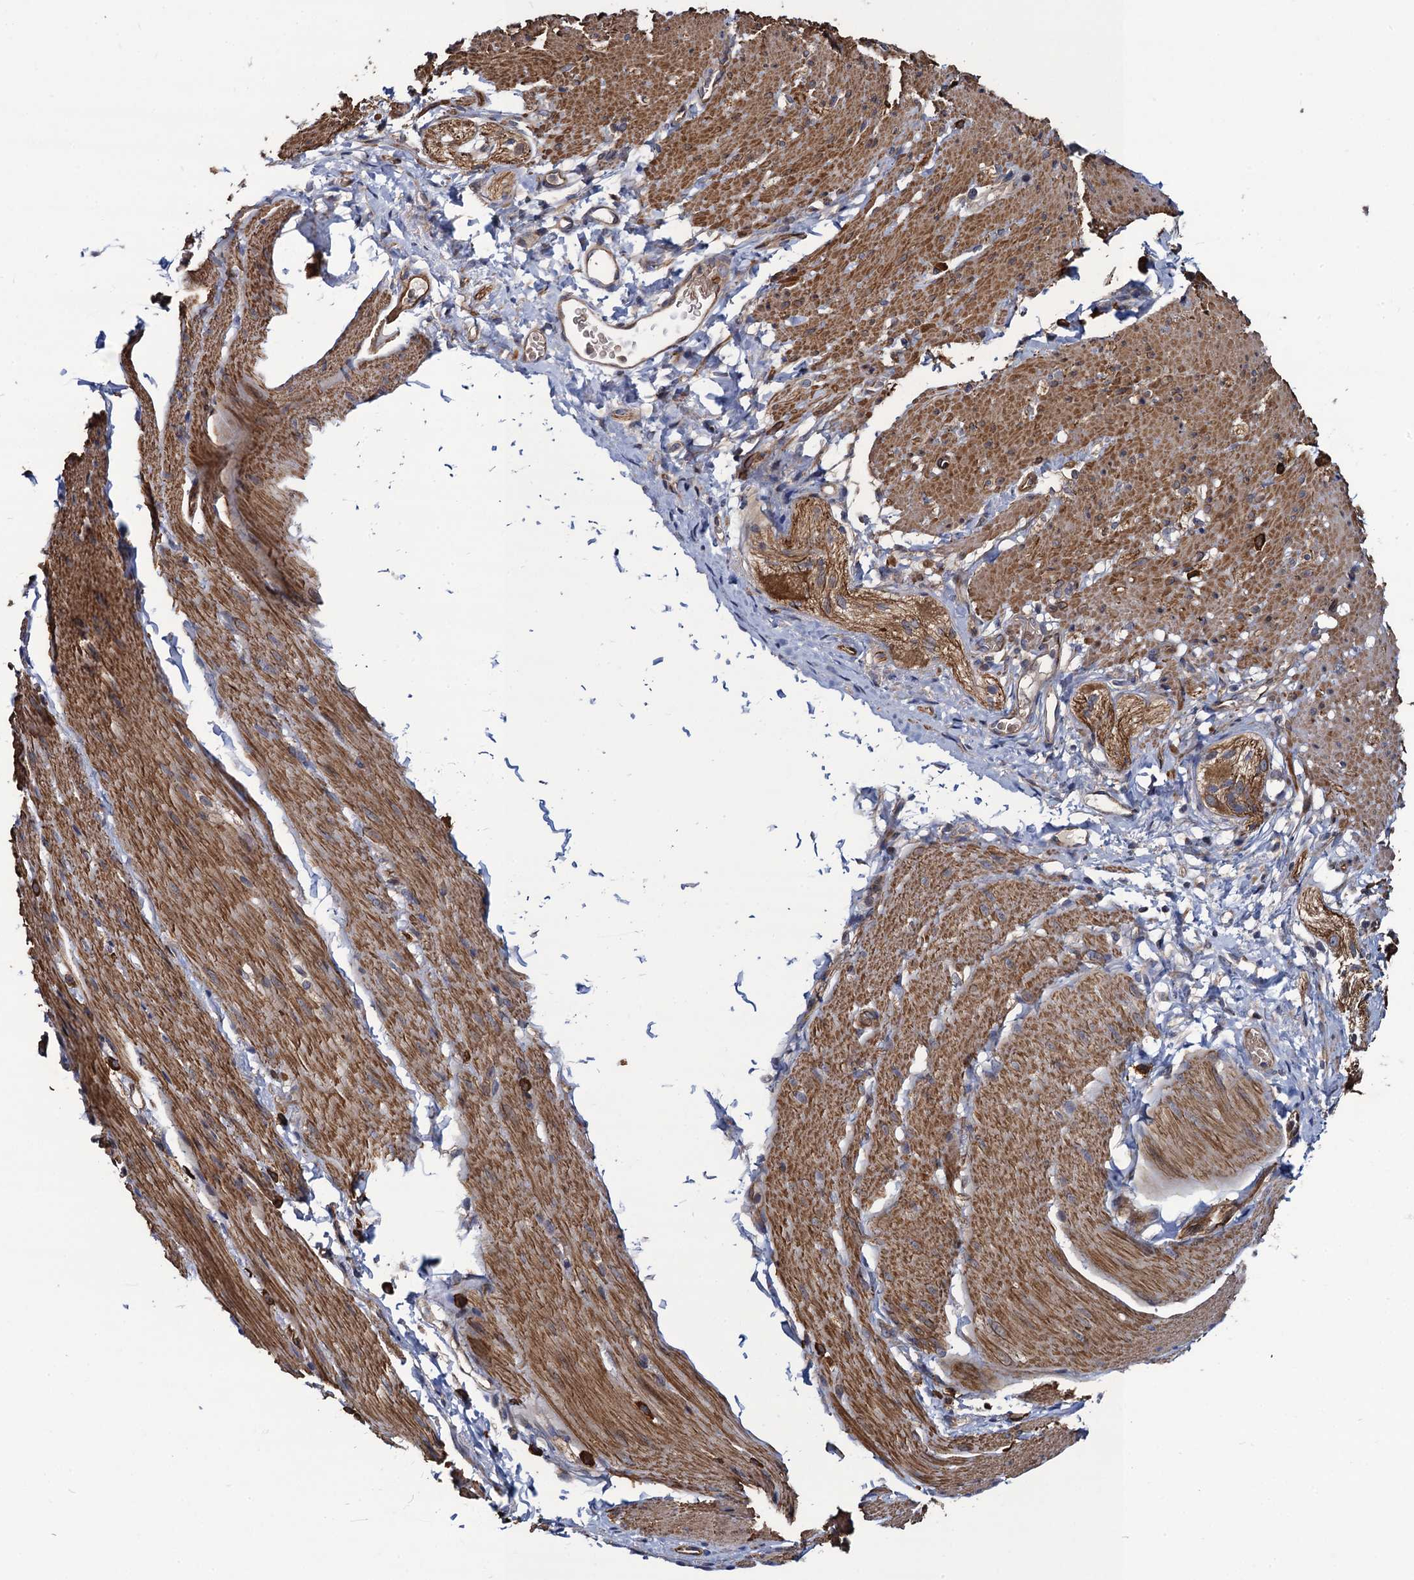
{"staining": {"intensity": "moderate", "quantity": "25%-75%", "location": "cytoplasmic/membranous"}, "tissue": "smooth muscle", "cell_type": "Smooth muscle cells", "image_type": "normal", "snomed": [{"axis": "morphology", "description": "Normal tissue, NOS"}, {"axis": "topography", "description": "Smooth muscle"}, {"axis": "topography", "description": "Small intestine"}], "caption": "This image reveals unremarkable smooth muscle stained with IHC to label a protein in brown. The cytoplasmic/membranous of smooth muscle cells show moderate positivity for the protein. Nuclei are counter-stained blue.", "gene": "KXD1", "patient": {"sex": "female", "age": 84}}